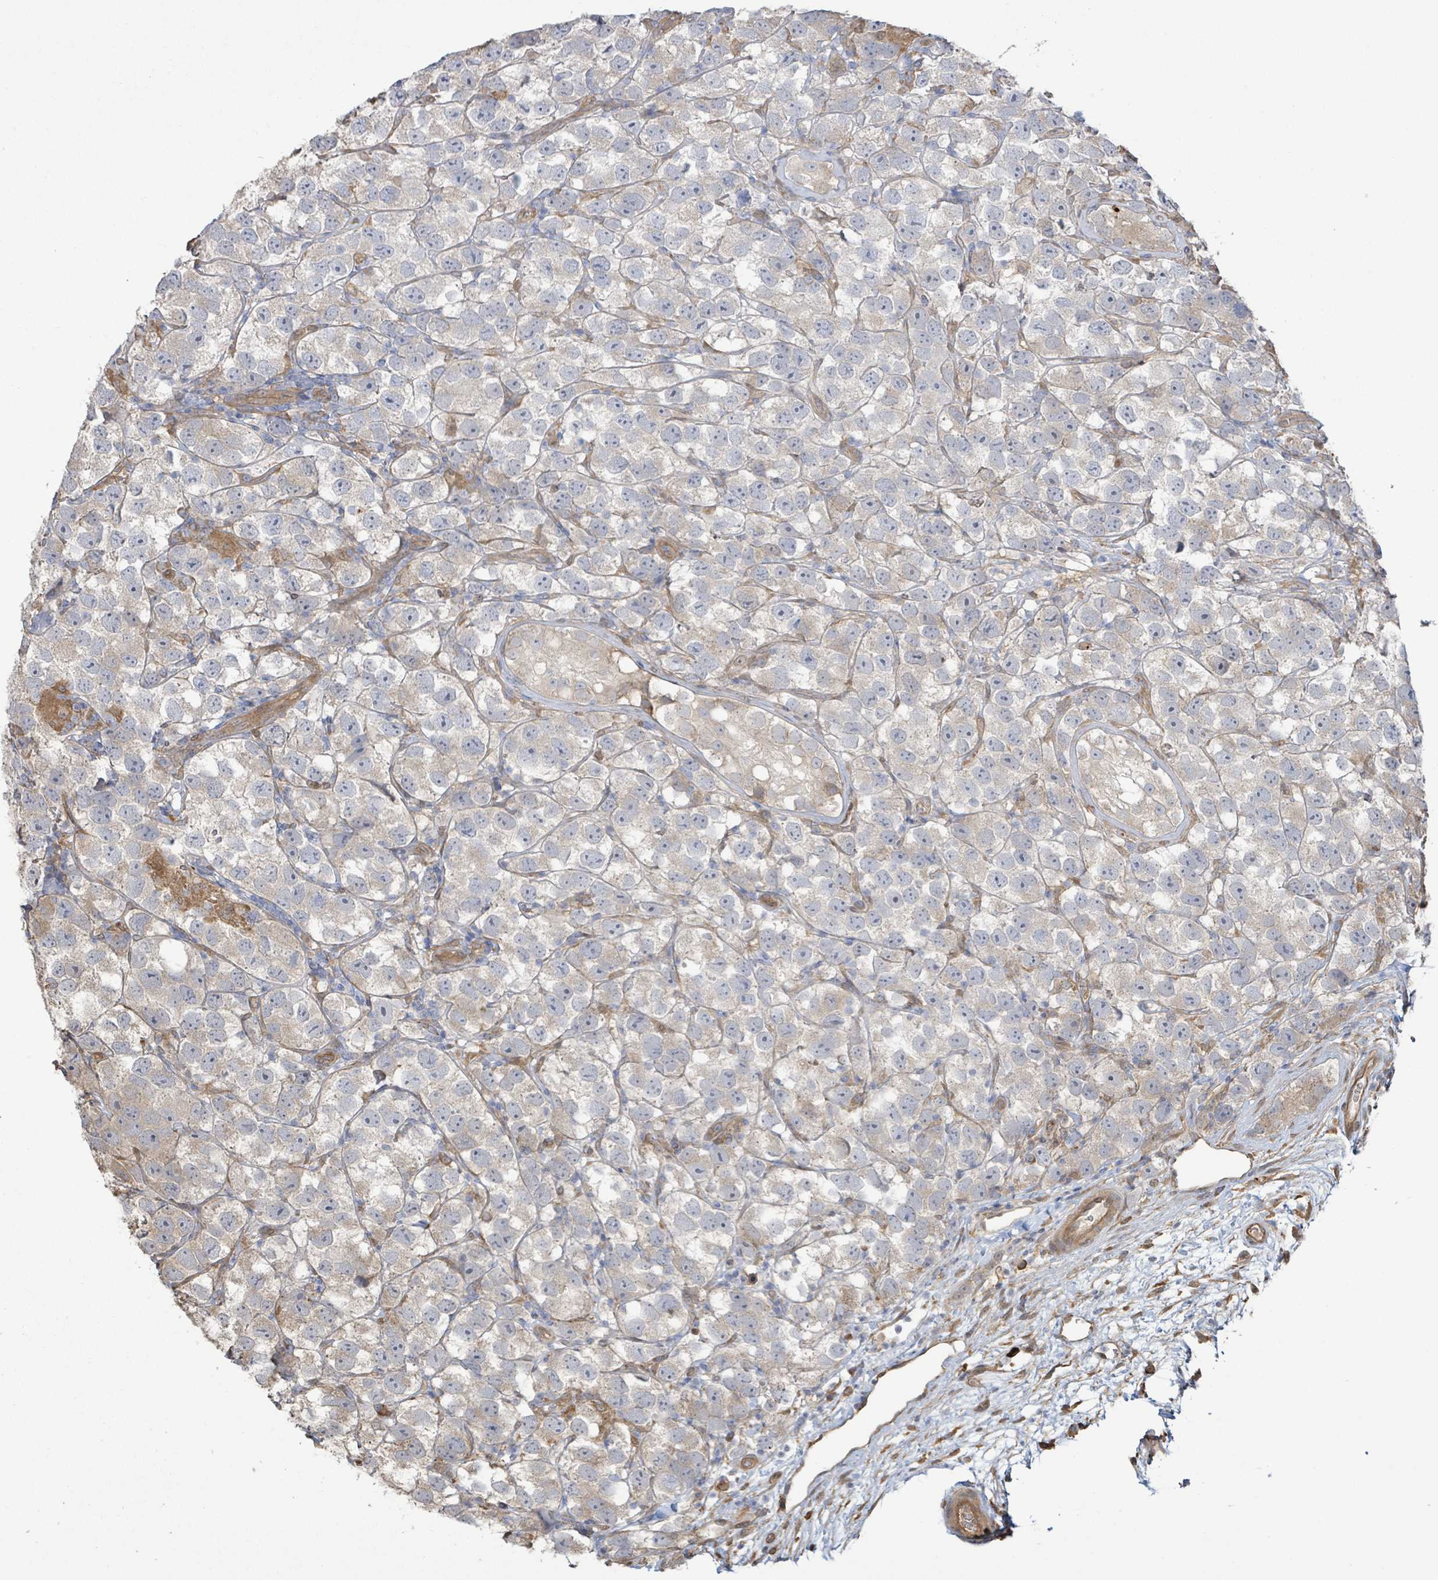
{"staining": {"intensity": "weak", "quantity": "<25%", "location": "cytoplasmic/membranous"}, "tissue": "testis cancer", "cell_type": "Tumor cells", "image_type": "cancer", "snomed": [{"axis": "morphology", "description": "Seminoma, NOS"}, {"axis": "topography", "description": "Testis"}], "caption": "An immunohistochemistry (IHC) photomicrograph of testis cancer is shown. There is no staining in tumor cells of testis cancer.", "gene": "ARPIN", "patient": {"sex": "male", "age": 26}}